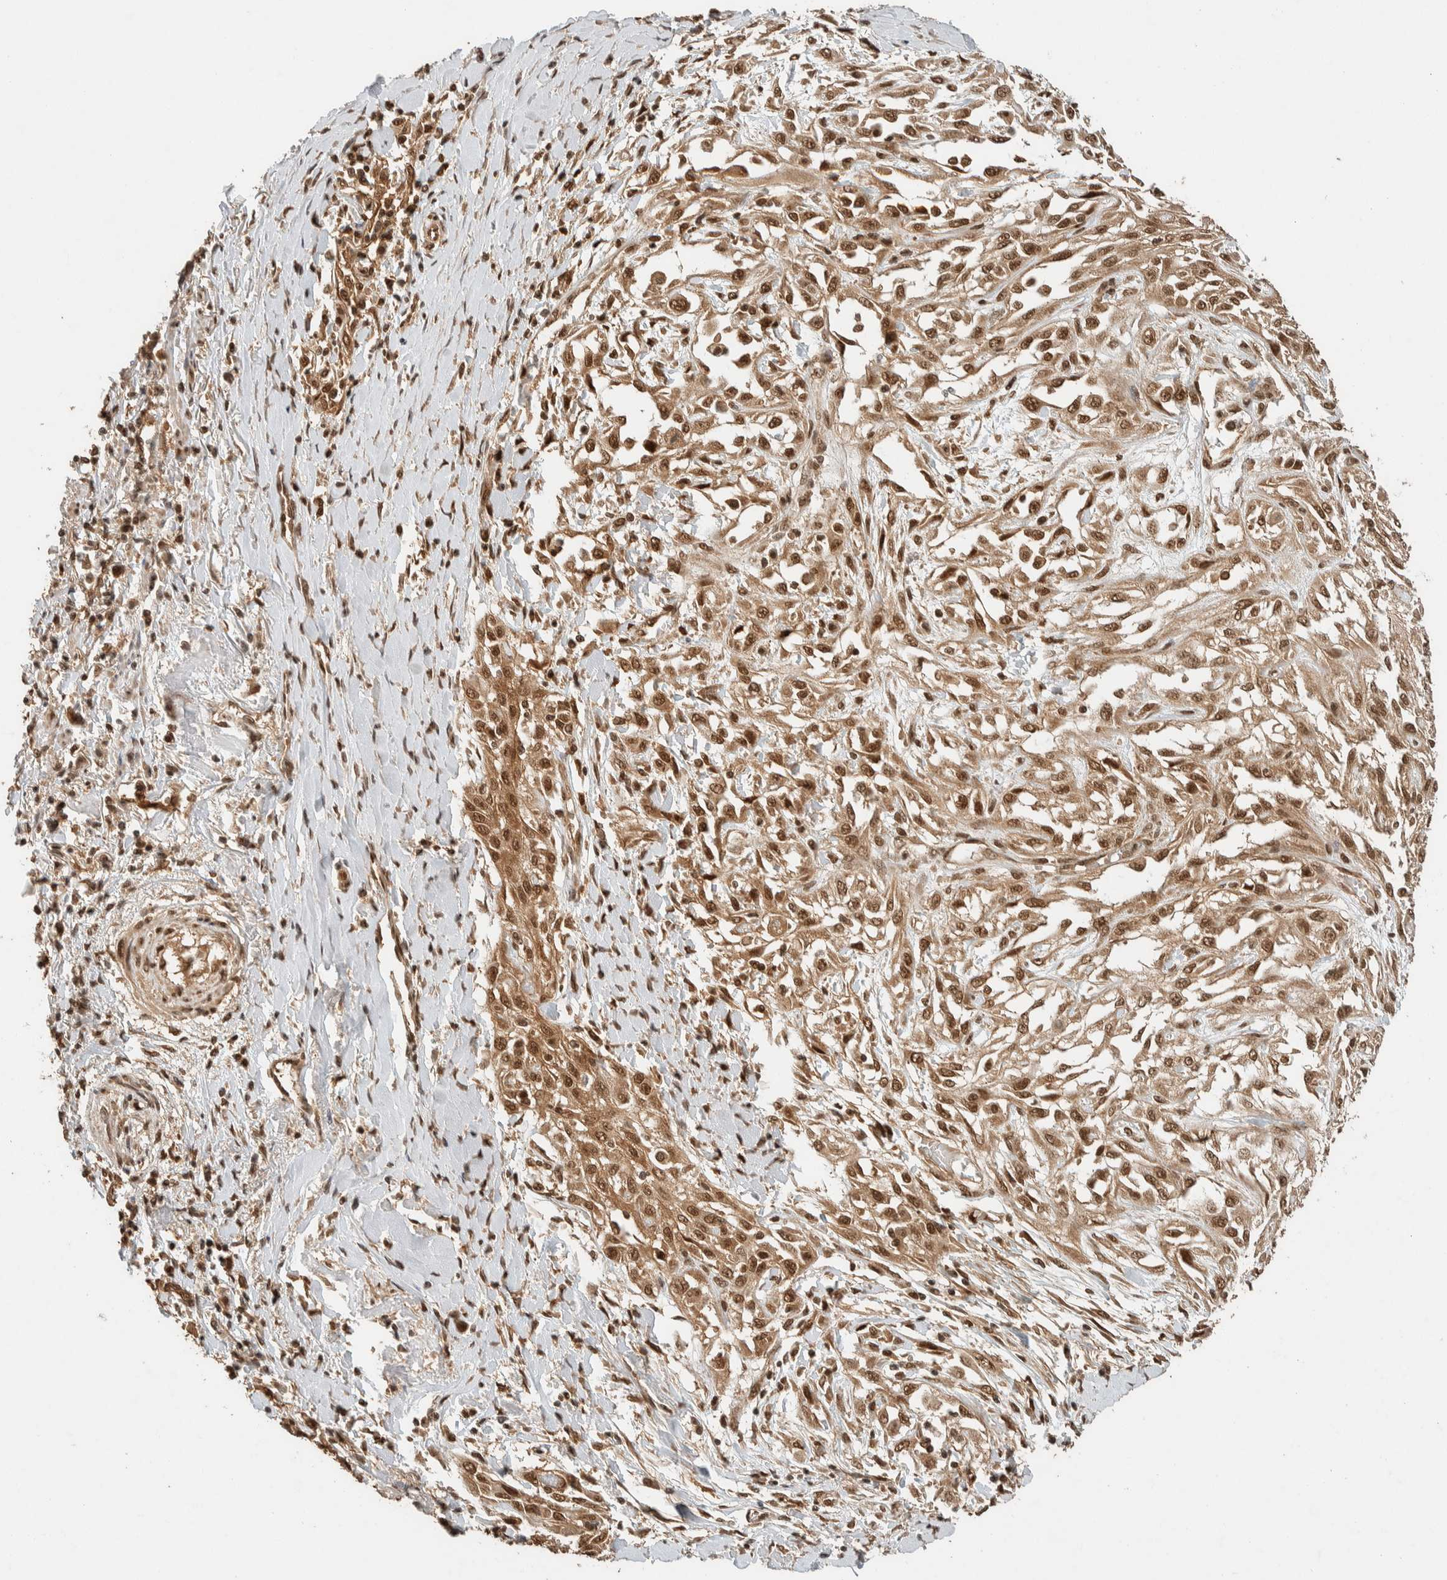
{"staining": {"intensity": "strong", "quantity": ">75%", "location": "cytoplasmic/membranous,nuclear"}, "tissue": "skin cancer", "cell_type": "Tumor cells", "image_type": "cancer", "snomed": [{"axis": "morphology", "description": "Squamous cell carcinoma, NOS"}, {"axis": "morphology", "description": "Squamous cell carcinoma, metastatic, NOS"}, {"axis": "topography", "description": "Skin"}, {"axis": "topography", "description": "Lymph node"}], "caption": "High-power microscopy captured an IHC micrograph of skin cancer (squamous cell carcinoma), revealing strong cytoplasmic/membranous and nuclear positivity in approximately >75% of tumor cells.", "gene": "ZBTB2", "patient": {"sex": "male", "age": 75}}